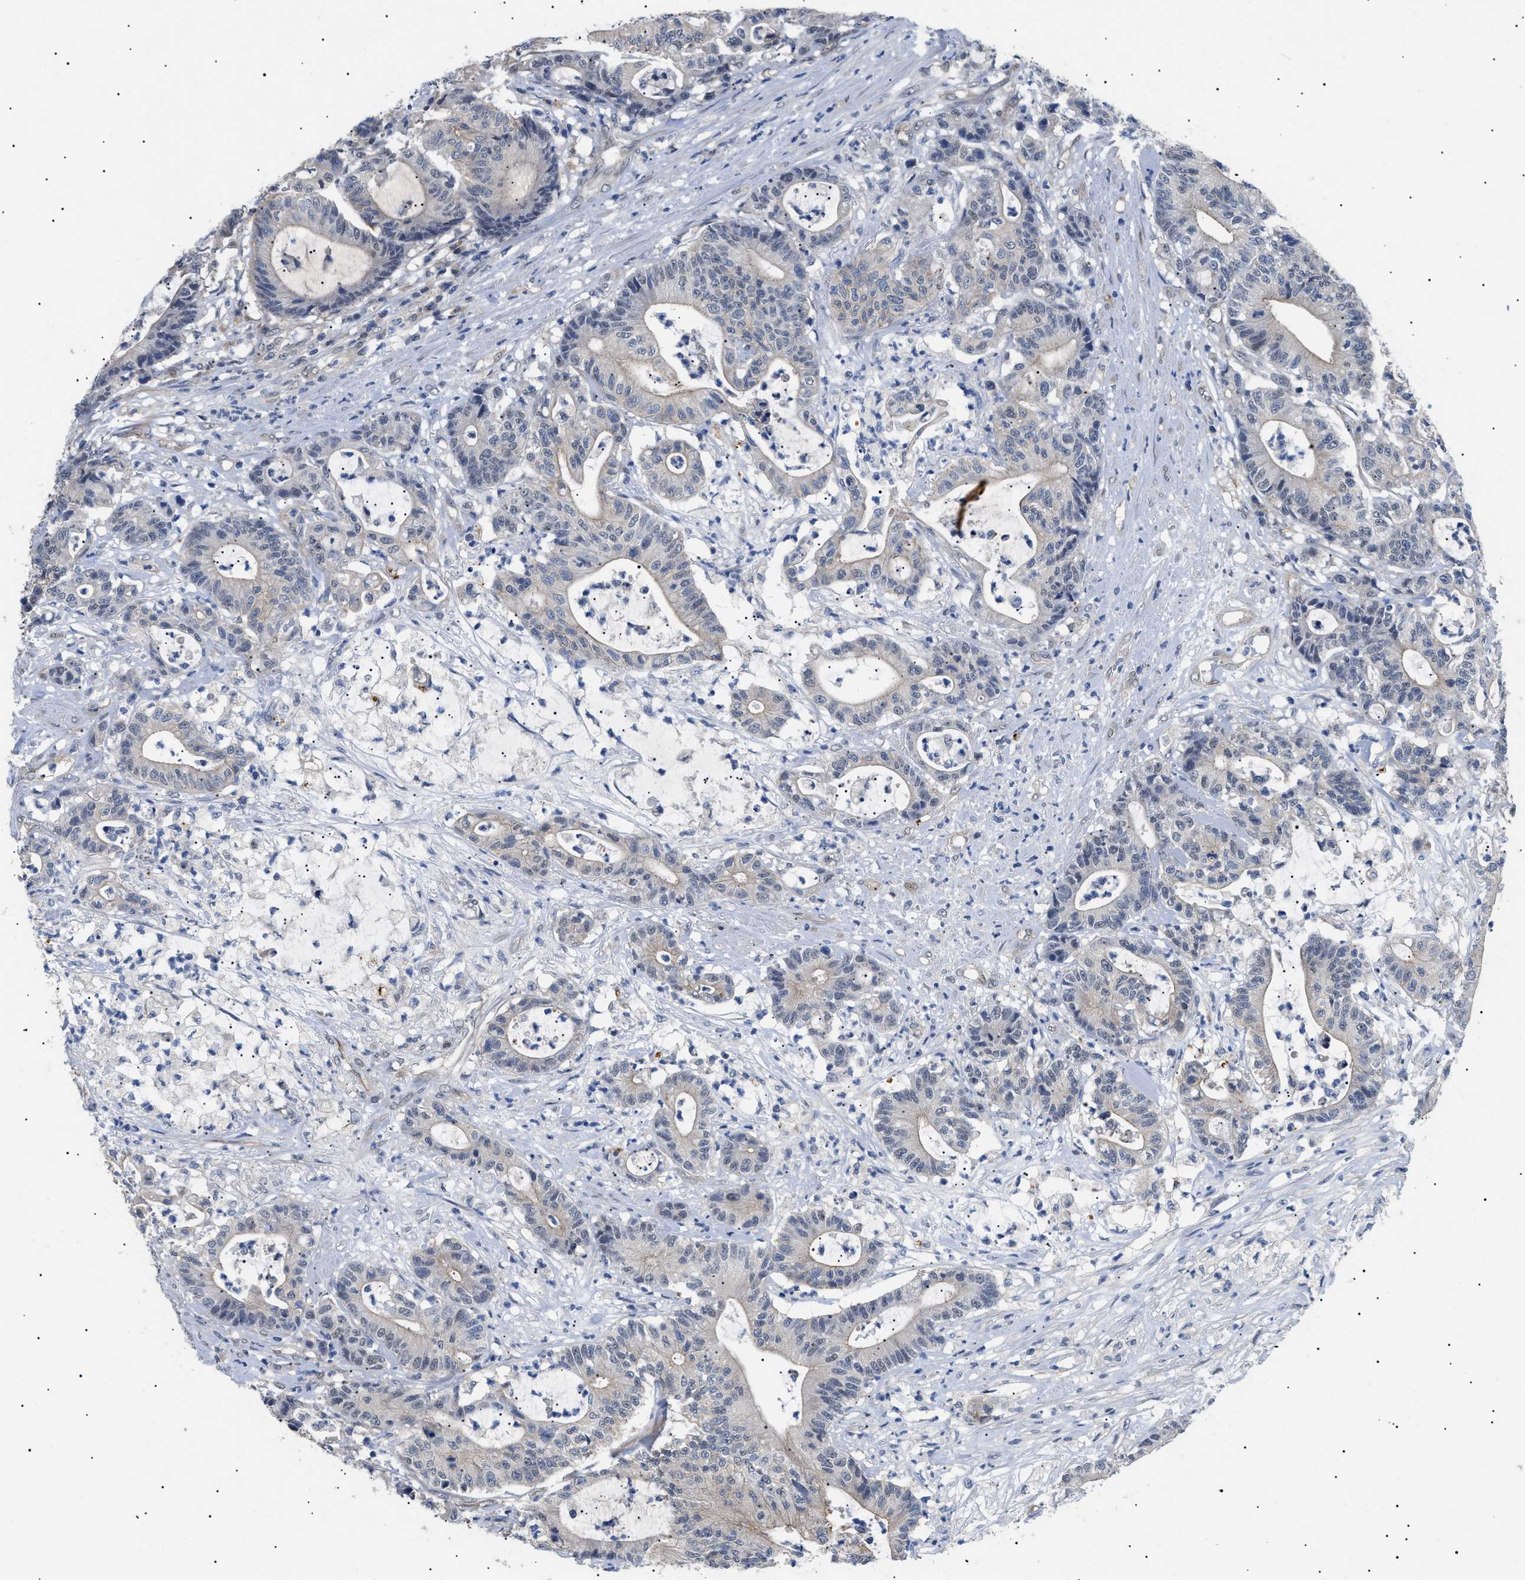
{"staining": {"intensity": "negative", "quantity": "none", "location": "none"}, "tissue": "colorectal cancer", "cell_type": "Tumor cells", "image_type": "cancer", "snomed": [{"axis": "morphology", "description": "Adenocarcinoma, NOS"}, {"axis": "topography", "description": "Colon"}], "caption": "Tumor cells show no significant expression in colorectal adenocarcinoma. Brightfield microscopy of IHC stained with DAB (brown) and hematoxylin (blue), captured at high magnification.", "gene": "CRCP", "patient": {"sex": "female", "age": 84}}